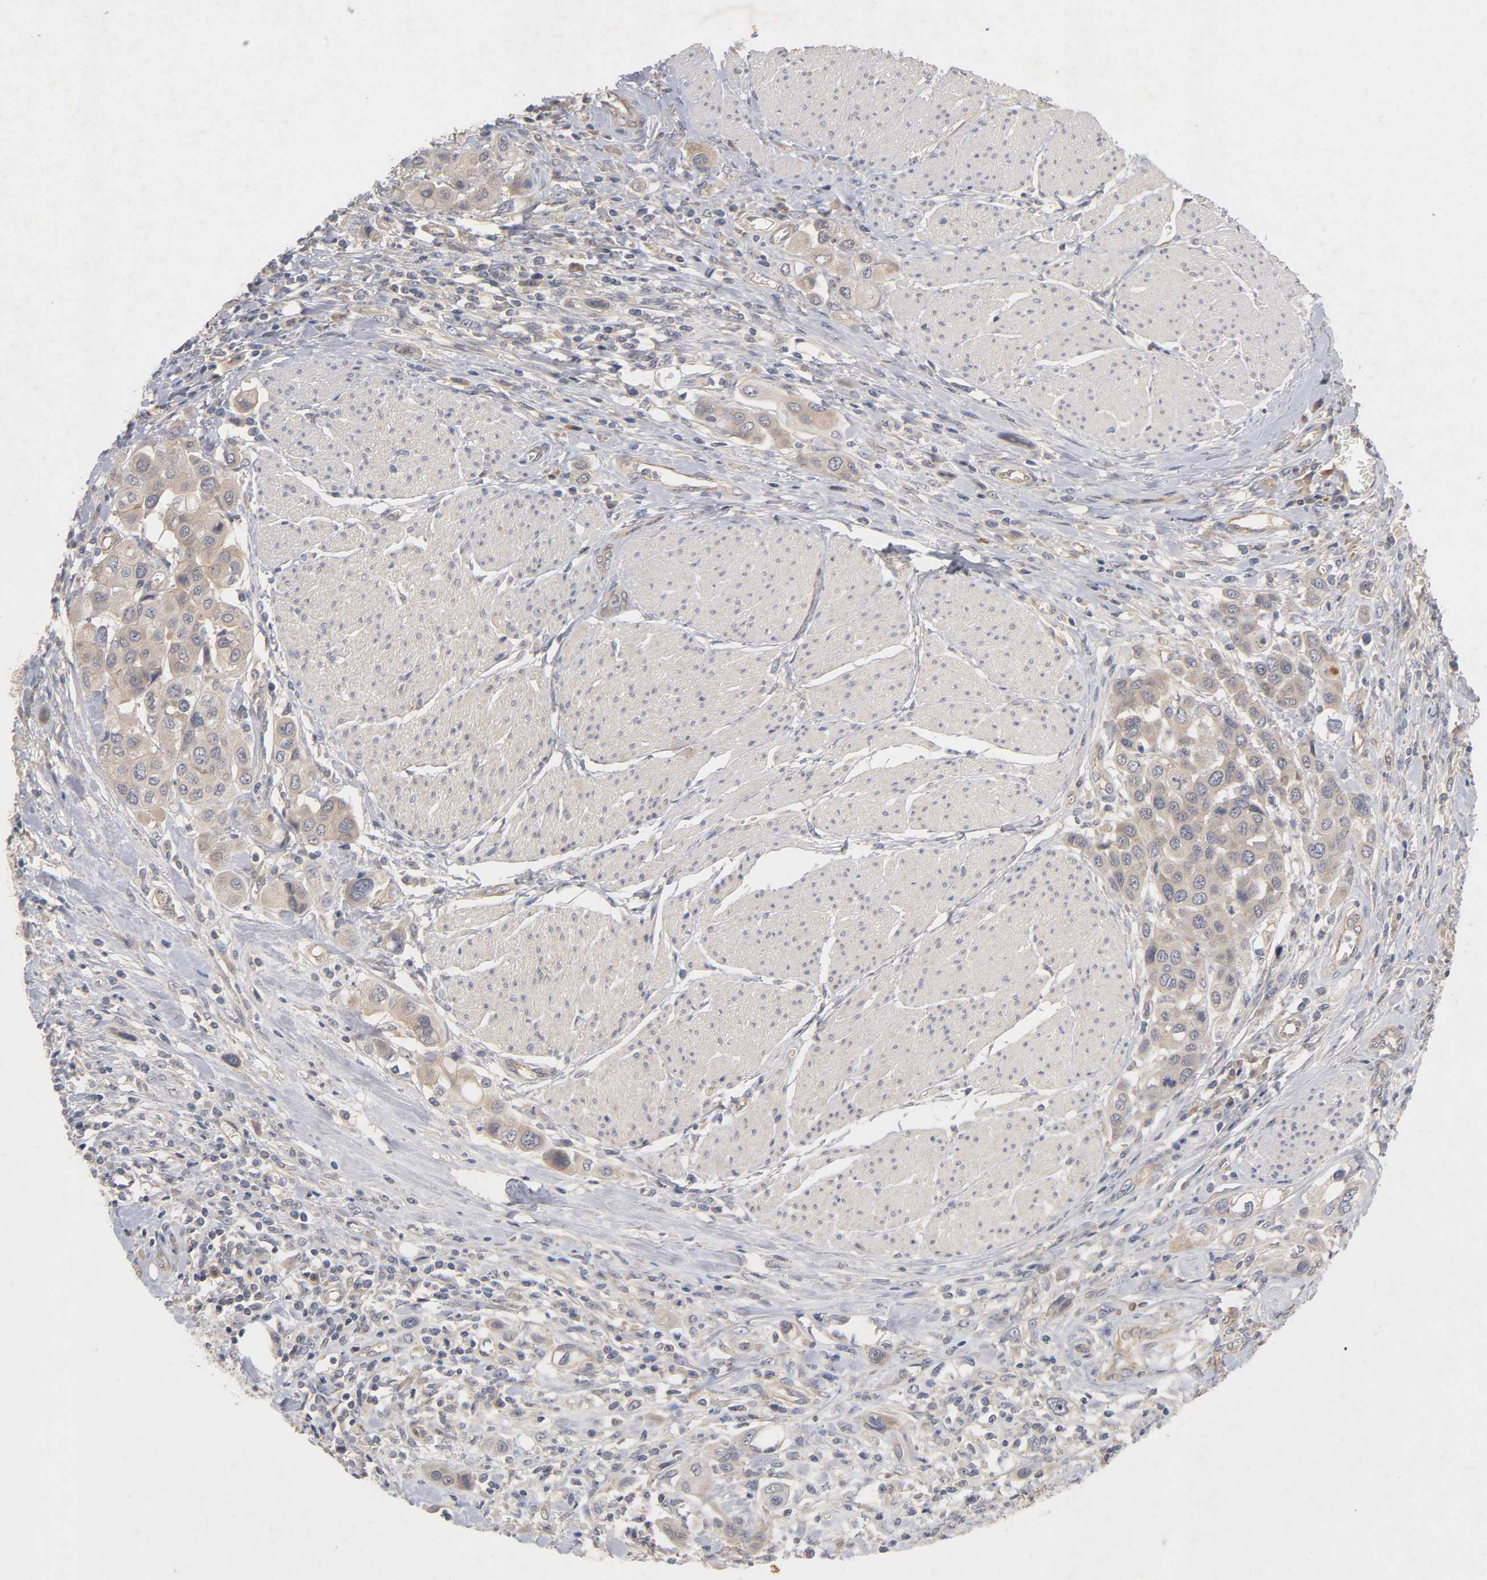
{"staining": {"intensity": "moderate", "quantity": ">75%", "location": "cytoplasmic/membranous"}, "tissue": "urothelial cancer", "cell_type": "Tumor cells", "image_type": "cancer", "snomed": [{"axis": "morphology", "description": "Urothelial carcinoma, High grade"}, {"axis": "topography", "description": "Urinary bladder"}], "caption": "This photomicrograph reveals IHC staining of urothelial cancer, with medium moderate cytoplasmic/membranous staining in approximately >75% of tumor cells.", "gene": "PDZD11", "patient": {"sex": "male", "age": 50}}